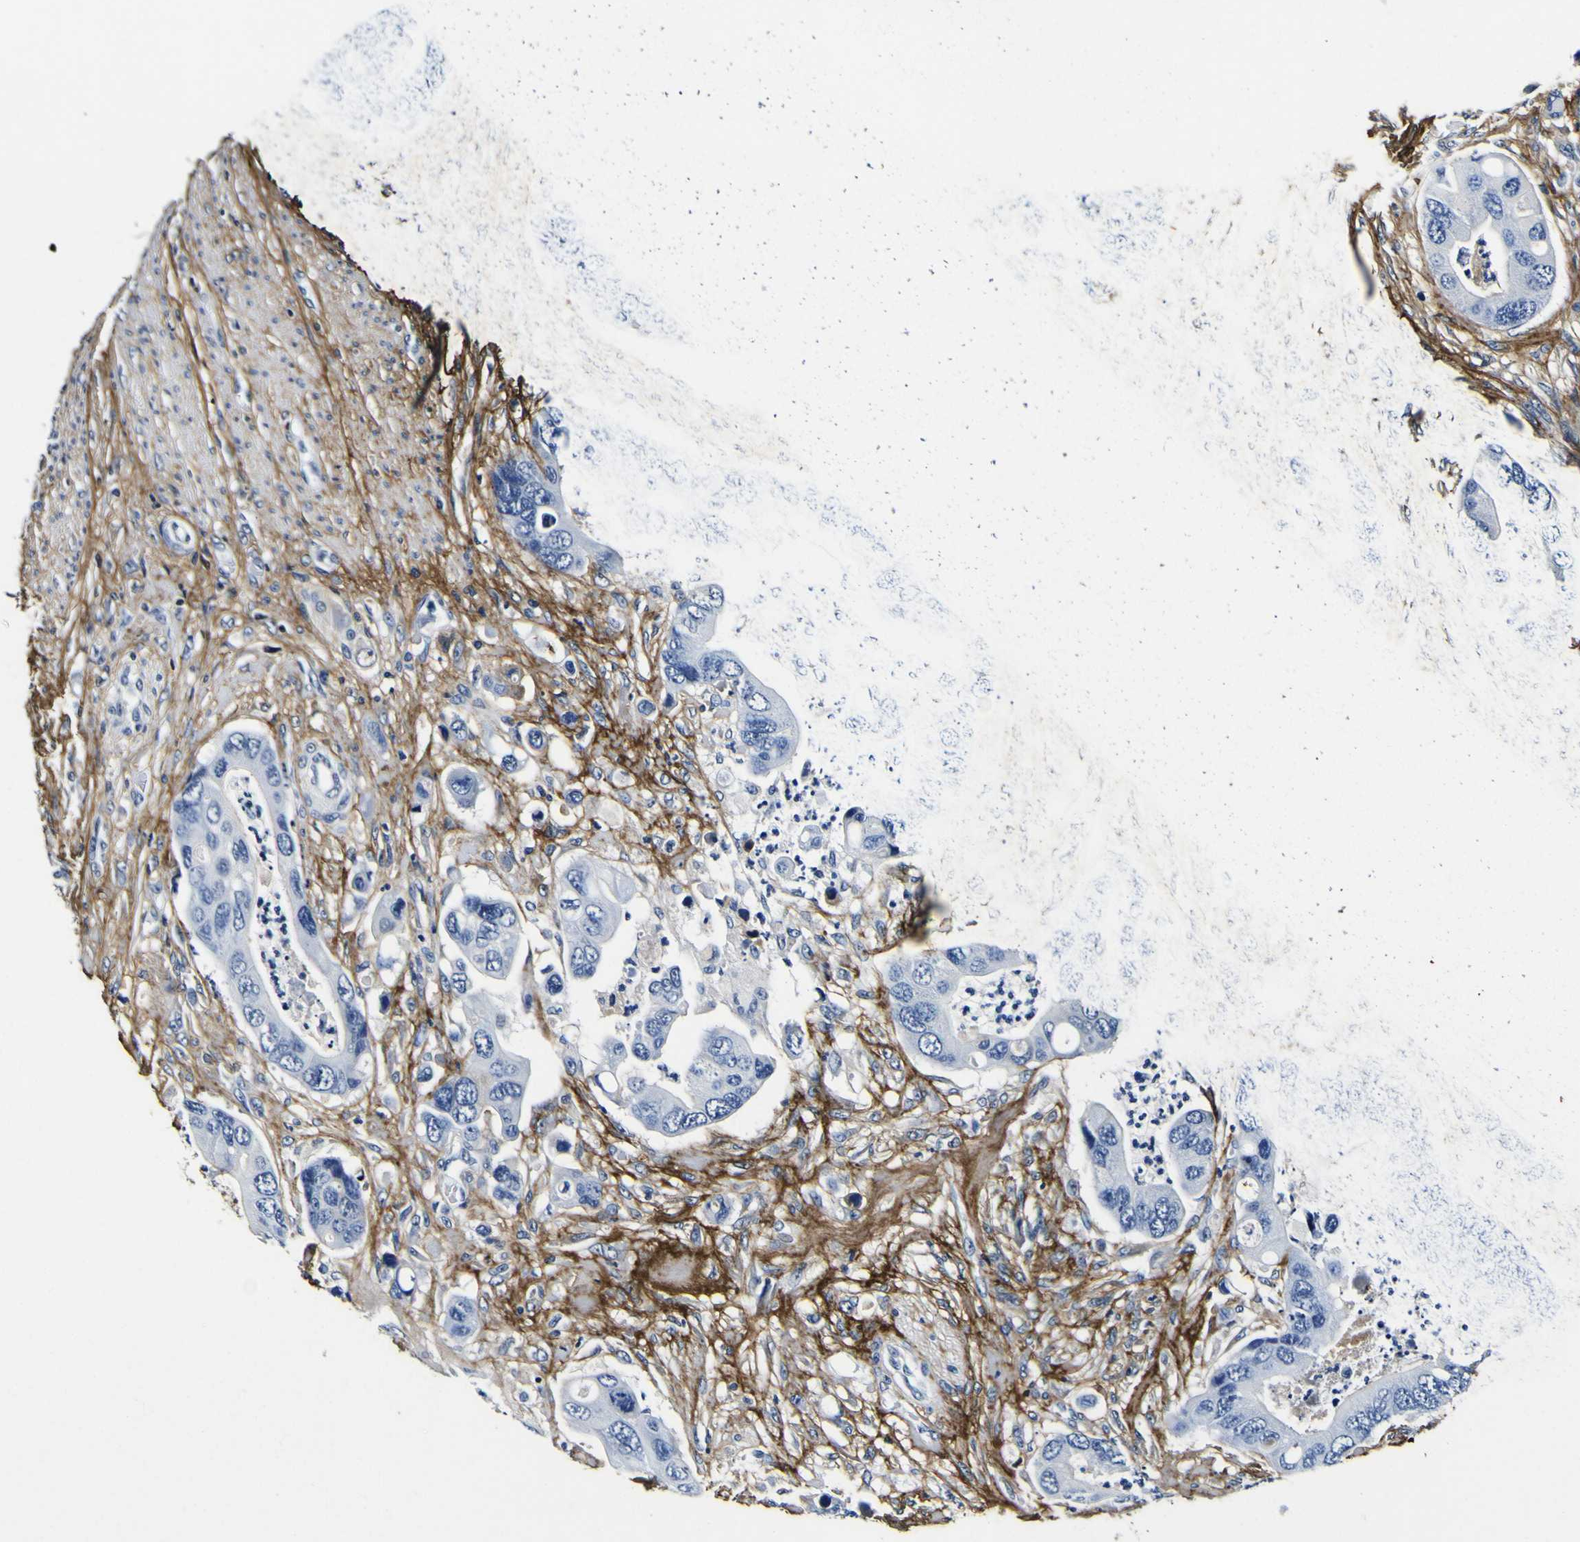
{"staining": {"intensity": "negative", "quantity": "none", "location": "none"}, "tissue": "colorectal cancer", "cell_type": "Tumor cells", "image_type": "cancer", "snomed": [{"axis": "morphology", "description": "Adenocarcinoma, NOS"}, {"axis": "topography", "description": "Rectum"}], "caption": "Immunohistochemistry of colorectal cancer (adenocarcinoma) reveals no positivity in tumor cells.", "gene": "POSTN", "patient": {"sex": "female", "age": 57}}